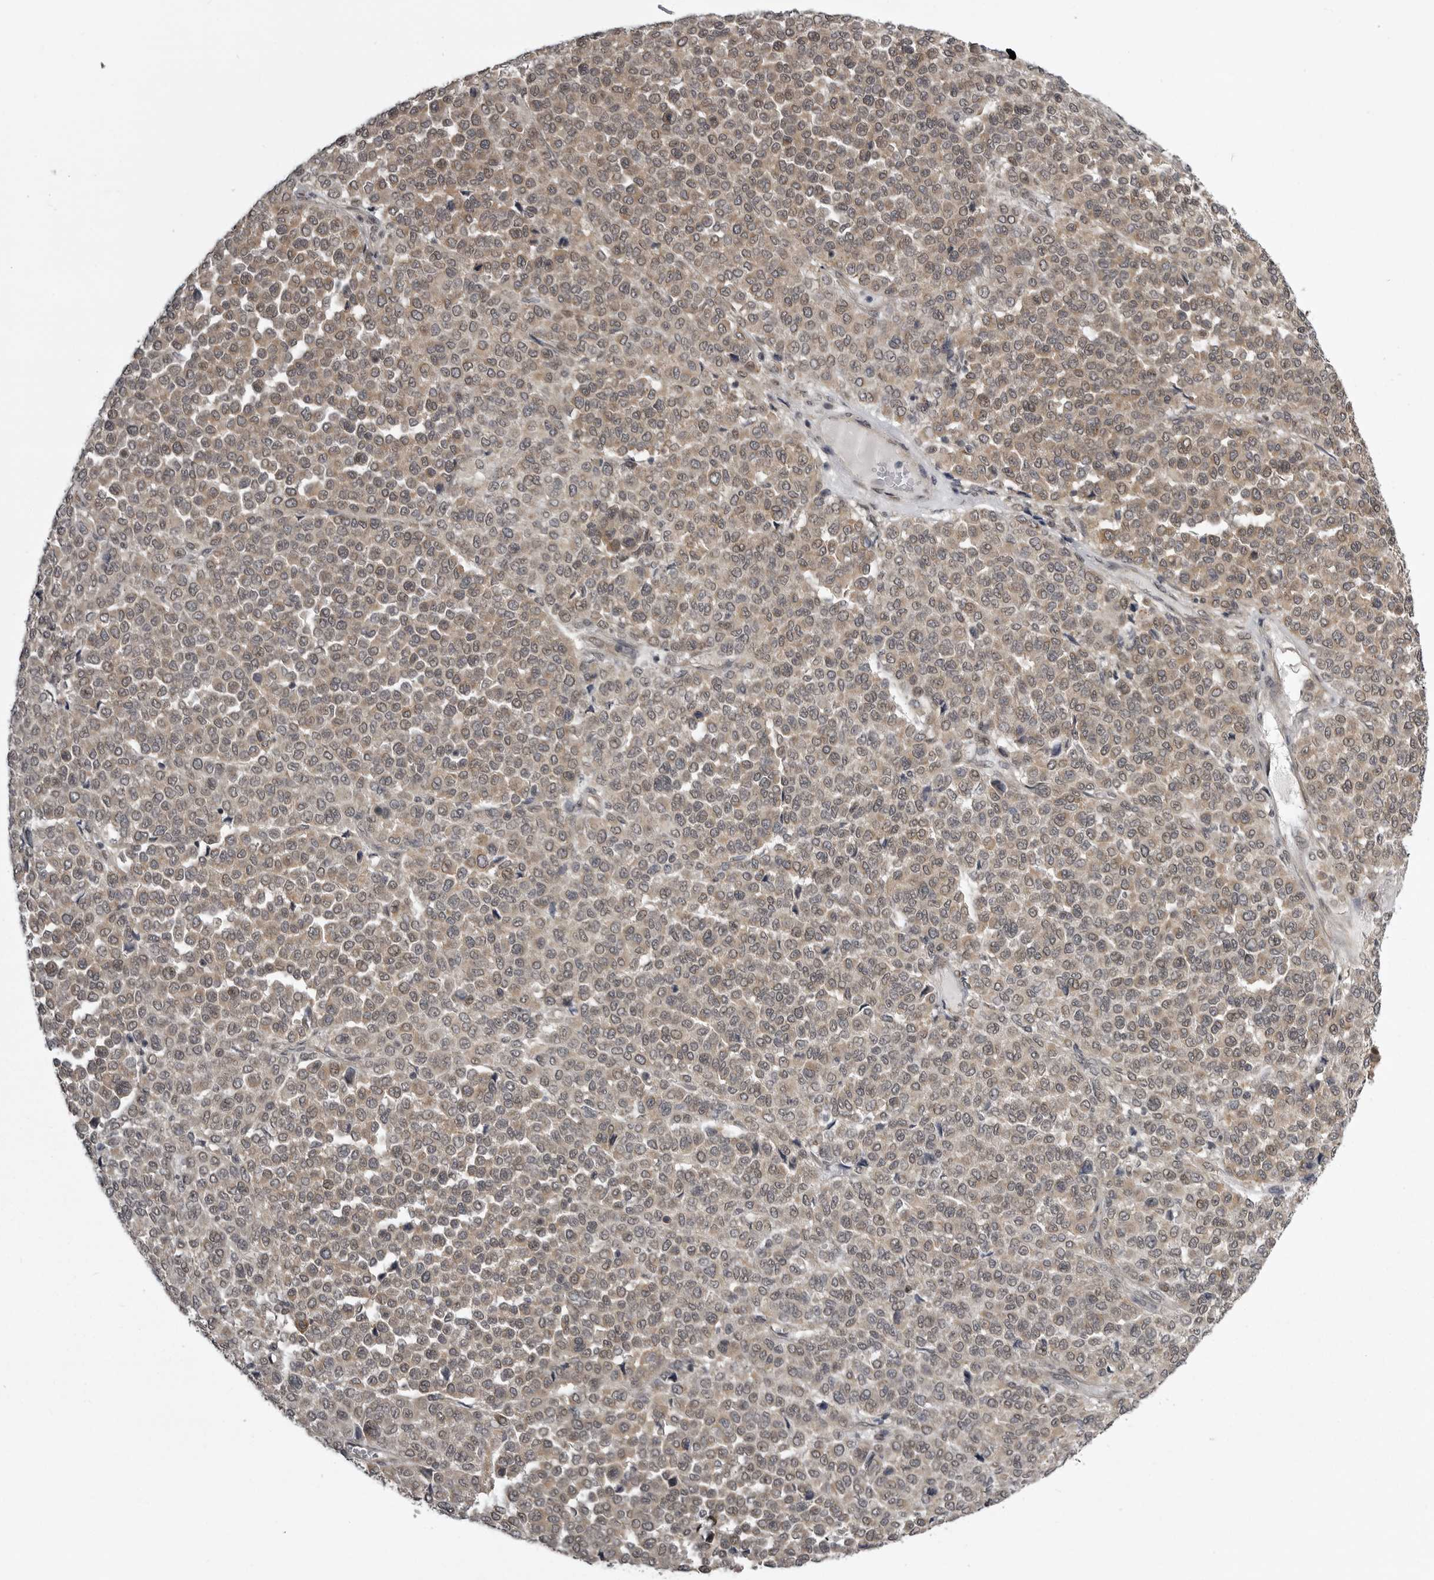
{"staining": {"intensity": "moderate", "quantity": ">75%", "location": "cytoplasmic/membranous,nuclear"}, "tissue": "melanoma", "cell_type": "Tumor cells", "image_type": "cancer", "snomed": [{"axis": "morphology", "description": "Malignant melanoma, Metastatic site"}, {"axis": "topography", "description": "Pancreas"}], "caption": "This histopathology image reveals malignant melanoma (metastatic site) stained with IHC to label a protein in brown. The cytoplasmic/membranous and nuclear of tumor cells show moderate positivity for the protein. Nuclei are counter-stained blue.", "gene": "SNX16", "patient": {"sex": "female", "age": 30}}